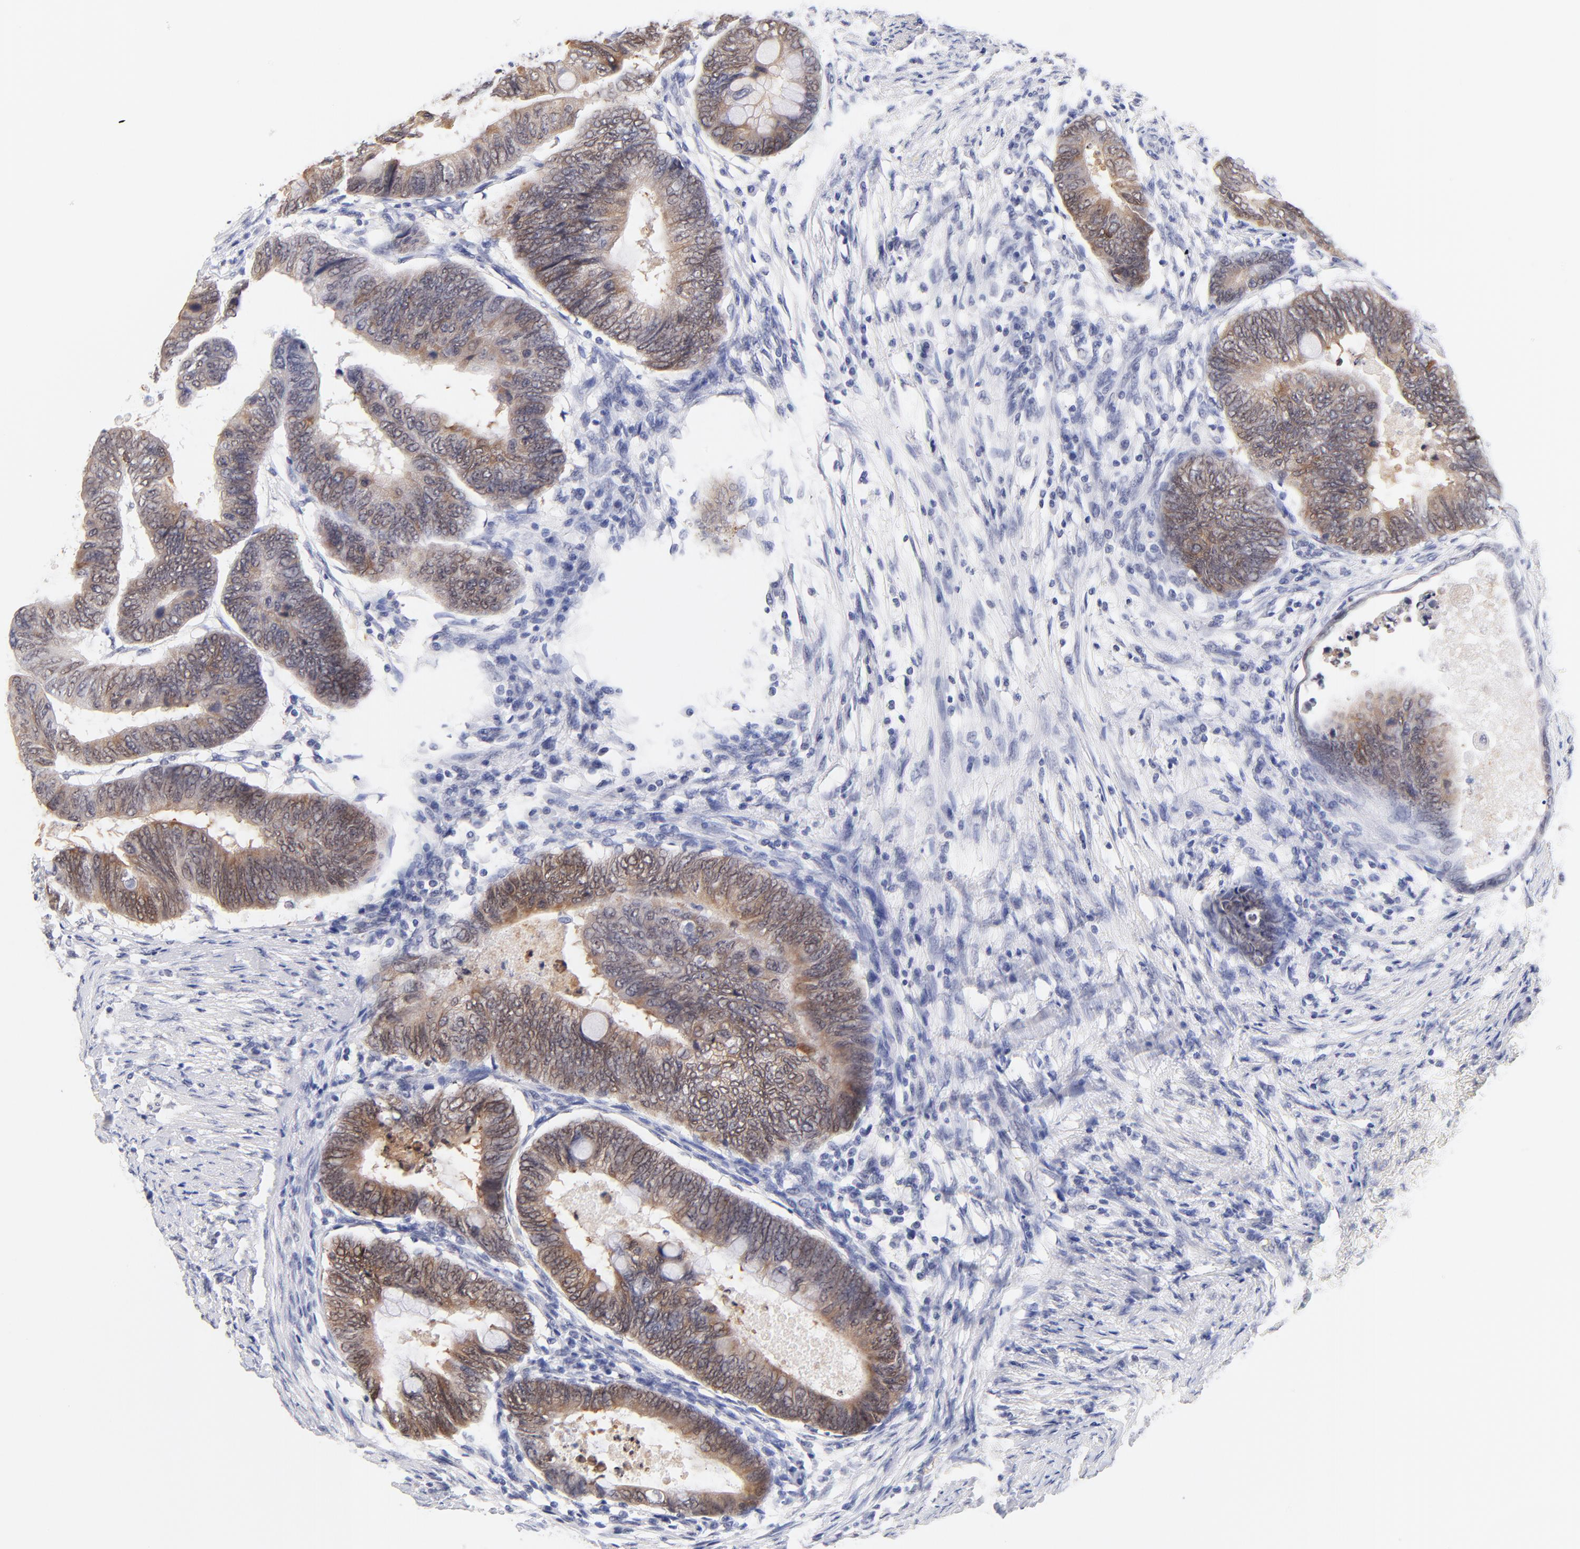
{"staining": {"intensity": "moderate", "quantity": ">75%", "location": "cytoplasmic/membranous"}, "tissue": "colorectal cancer", "cell_type": "Tumor cells", "image_type": "cancer", "snomed": [{"axis": "morphology", "description": "Normal tissue, NOS"}, {"axis": "morphology", "description": "Adenocarcinoma, NOS"}, {"axis": "topography", "description": "Rectum"}, {"axis": "topography", "description": "Peripheral nerve tissue"}], "caption": "Human colorectal cancer (adenocarcinoma) stained with a protein marker exhibits moderate staining in tumor cells.", "gene": "ZNF74", "patient": {"sex": "male", "age": 92}}